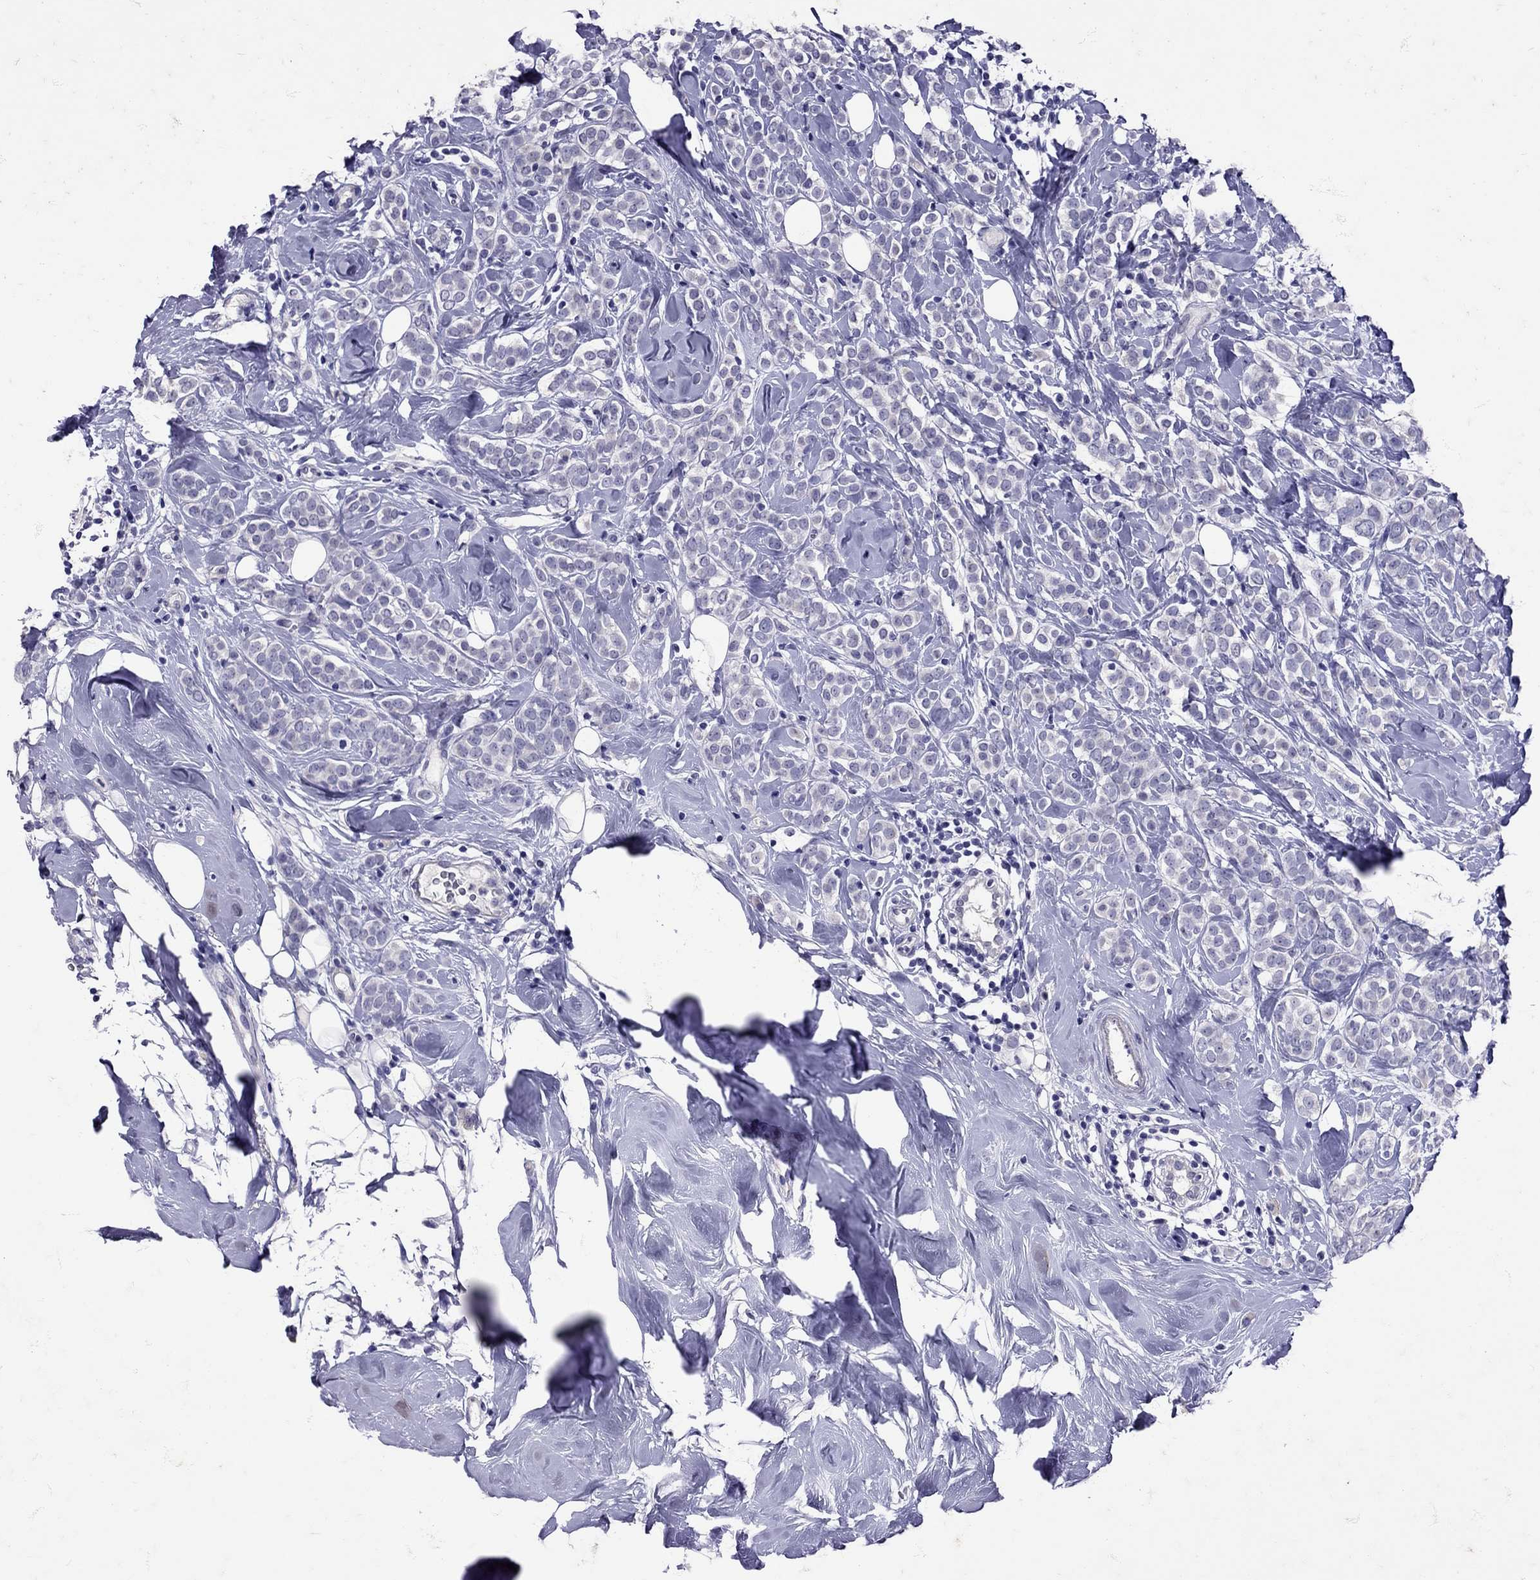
{"staining": {"intensity": "negative", "quantity": "none", "location": "none"}, "tissue": "breast cancer", "cell_type": "Tumor cells", "image_type": "cancer", "snomed": [{"axis": "morphology", "description": "Lobular carcinoma"}, {"axis": "topography", "description": "Breast"}], "caption": "Protein analysis of breast lobular carcinoma reveals no significant staining in tumor cells.", "gene": "SST", "patient": {"sex": "female", "age": 49}}